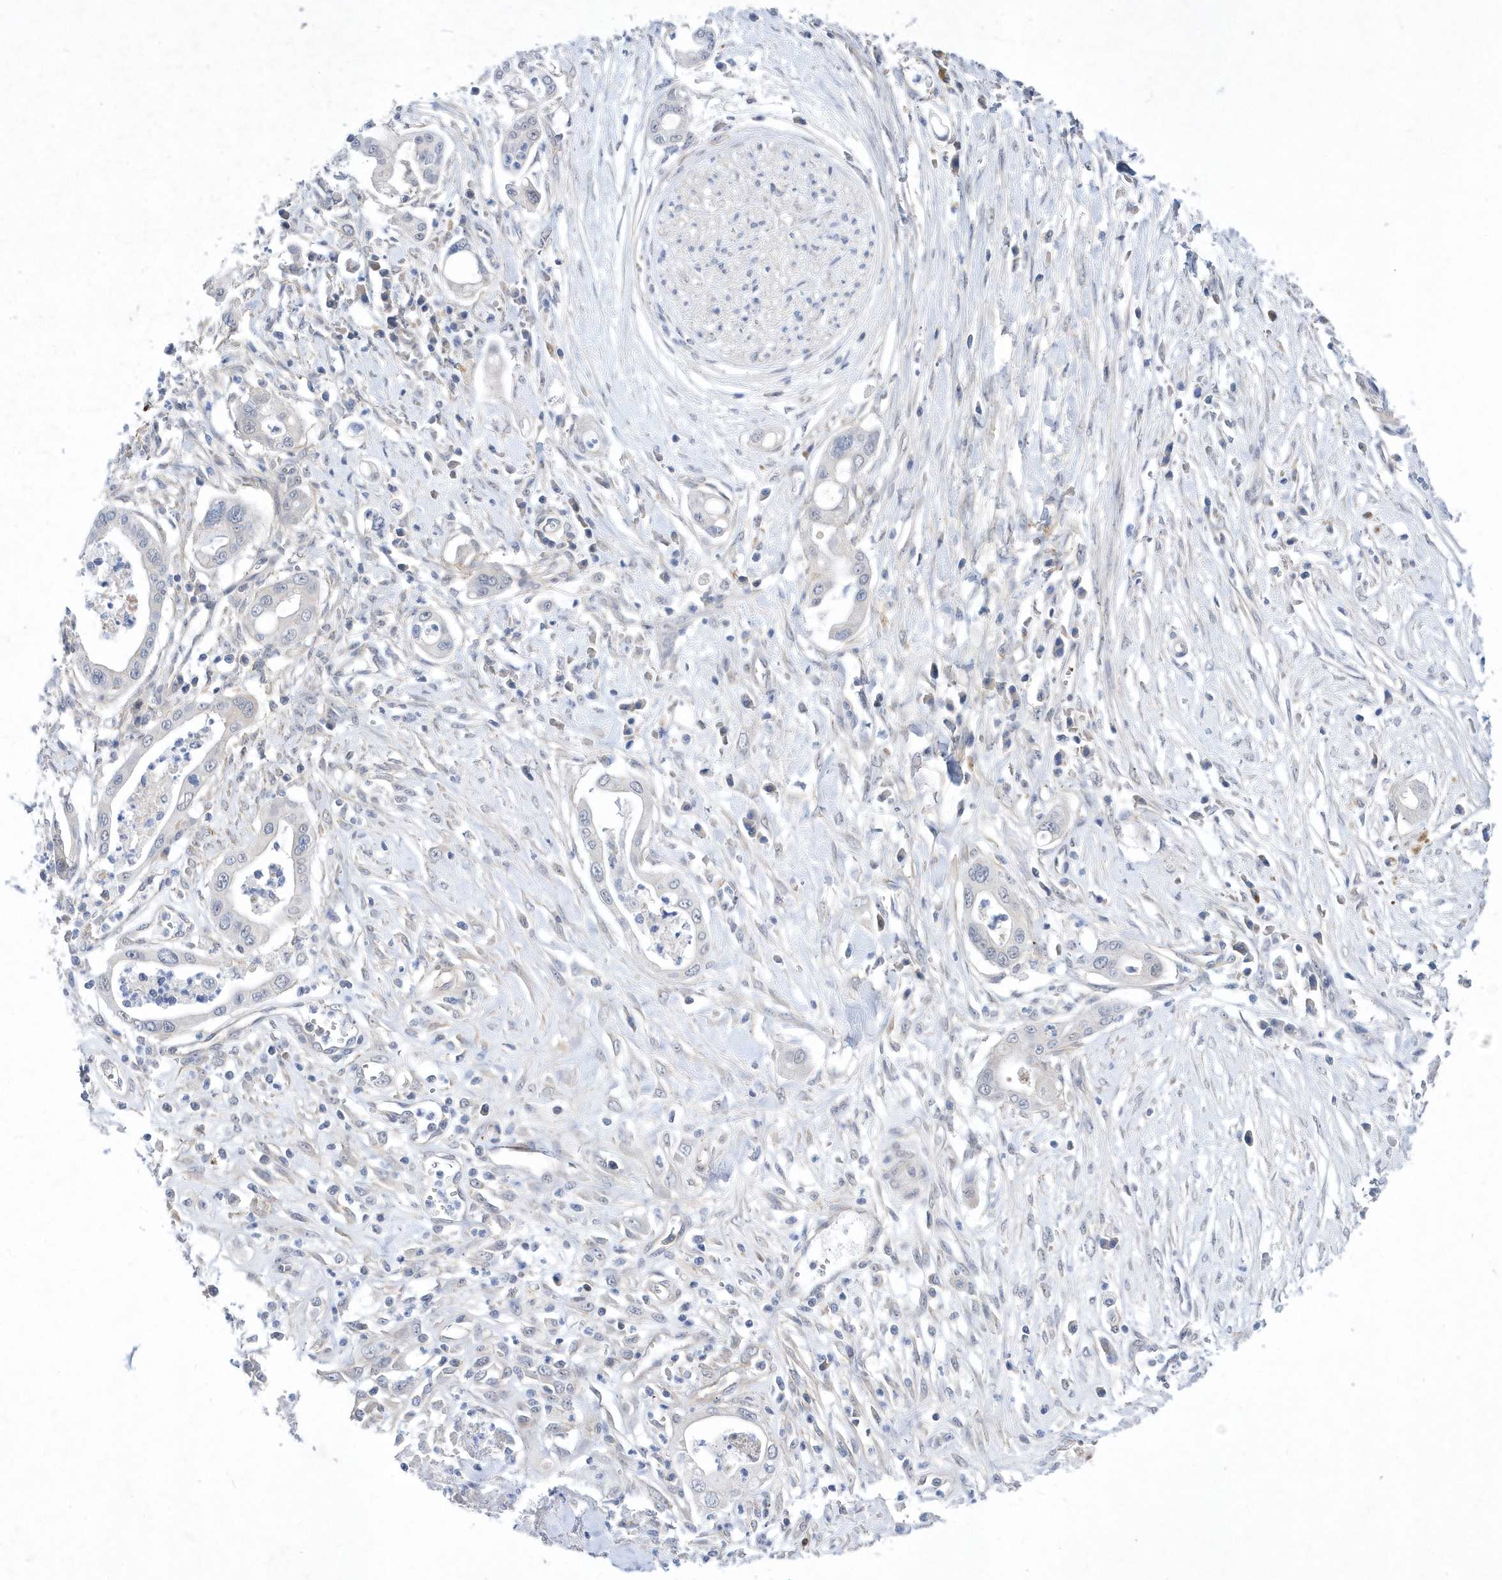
{"staining": {"intensity": "negative", "quantity": "none", "location": "none"}, "tissue": "pancreatic cancer", "cell_type": "Tumor cells", "image_type": "cancer", "snomed": [{"axis": "morphology", "description": "Adenocarcinoma, NOS"}, {"axis": "topography", "description": "Pancreas"}], "caption": "This histopathology image is of adenocarcinoma (pancreatic) stained with immunohistochemistry (IHC) to label a protein in brown with the nuclei are counter-stained blue. There is no staining in tumor cells.", "gene": "ZNF875", "patient": {"sex": "male", "age": 68}}